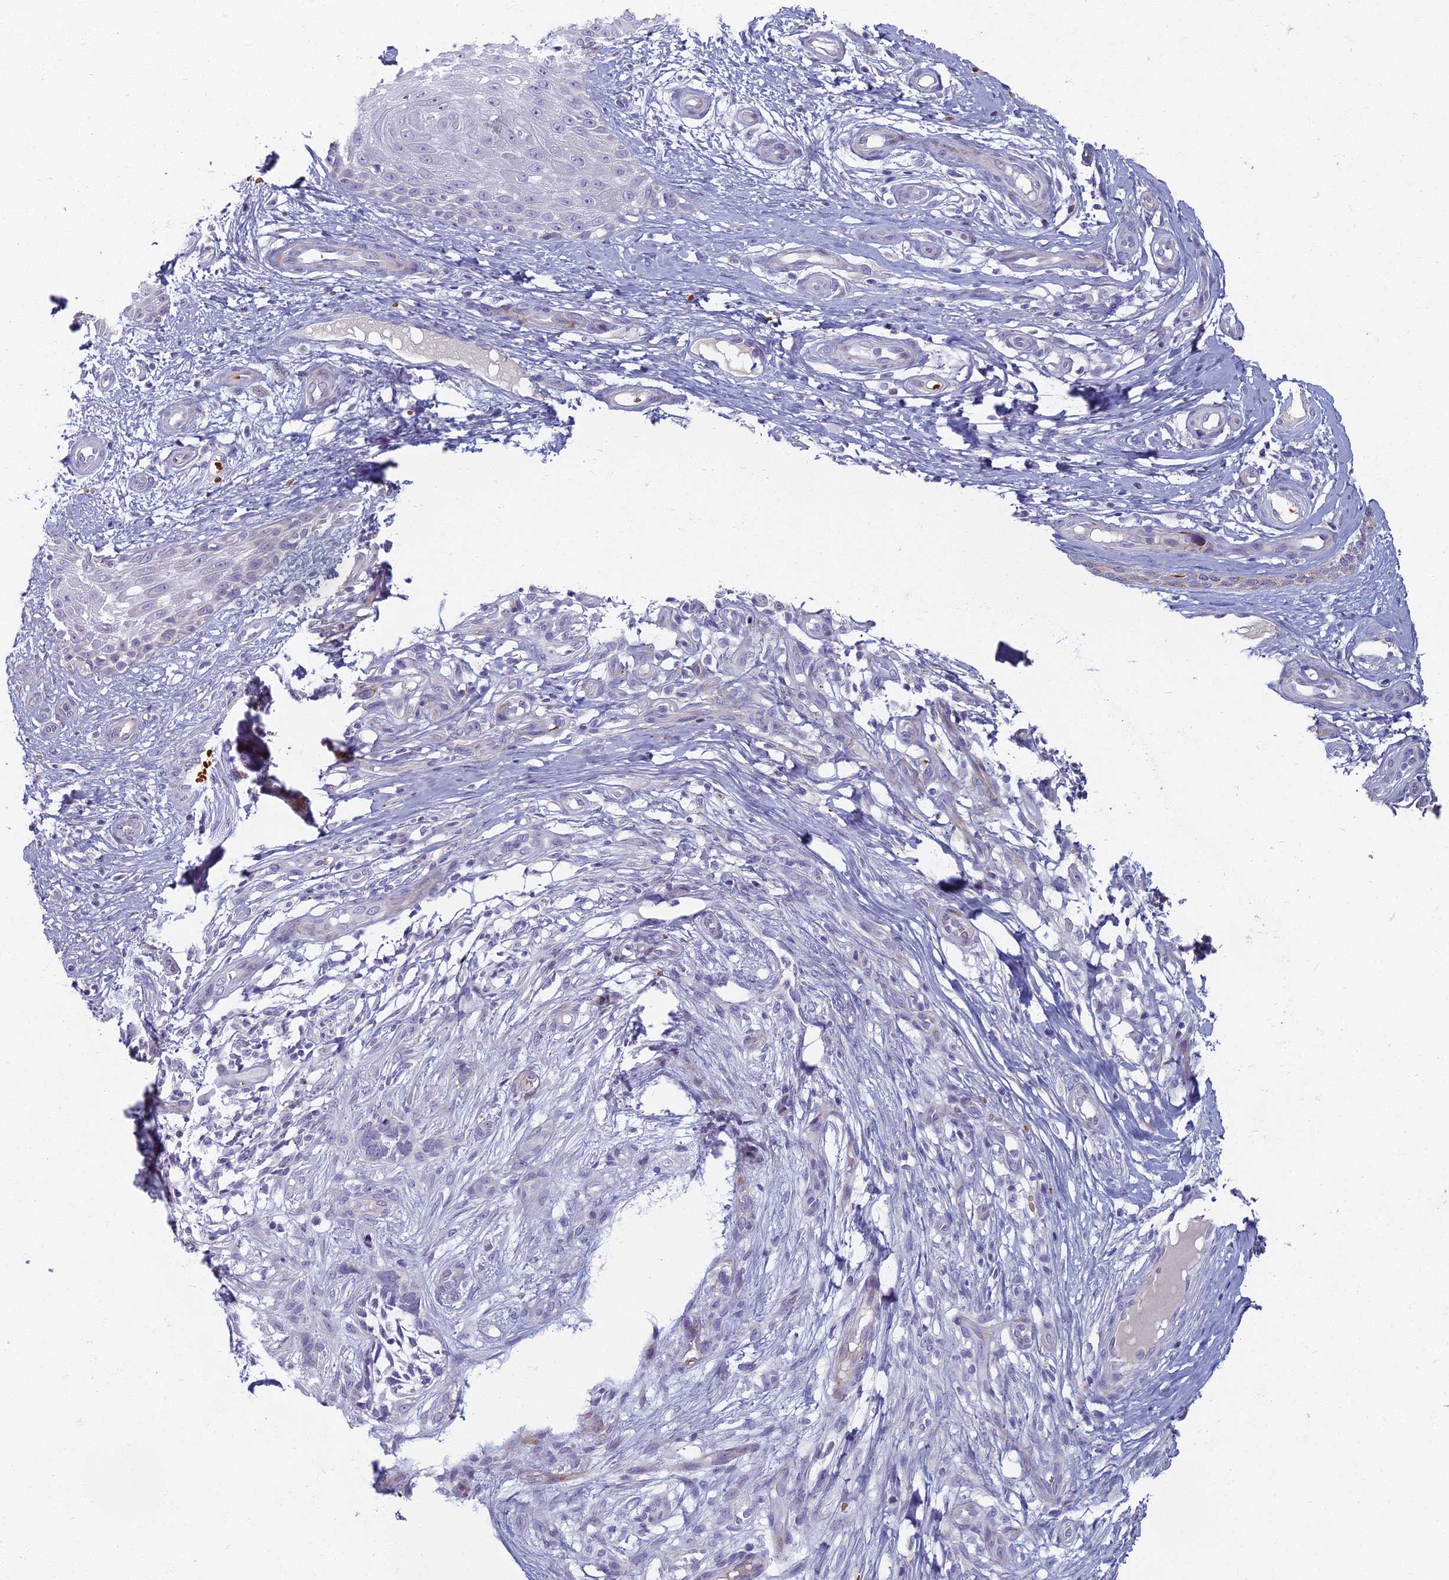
{"staining": {"intensity": "negative", "quantity": "none", "location": "none"}, "tissue": "skin cancer", "cell_type": "Tumor cells", "image_type": "cancer", "snomed": [{"axis": "morphology", "description": "Basal cell carcinoma"}, {"axis": "topography", "description": "Skin"}], "caption": "This is an immunohistochemistry histopathology image of basal cell carcinoma (skin). There is no staining in tumor cells.", "gene": "ARL15", "patient": {"sex": "male", "age": 88}}